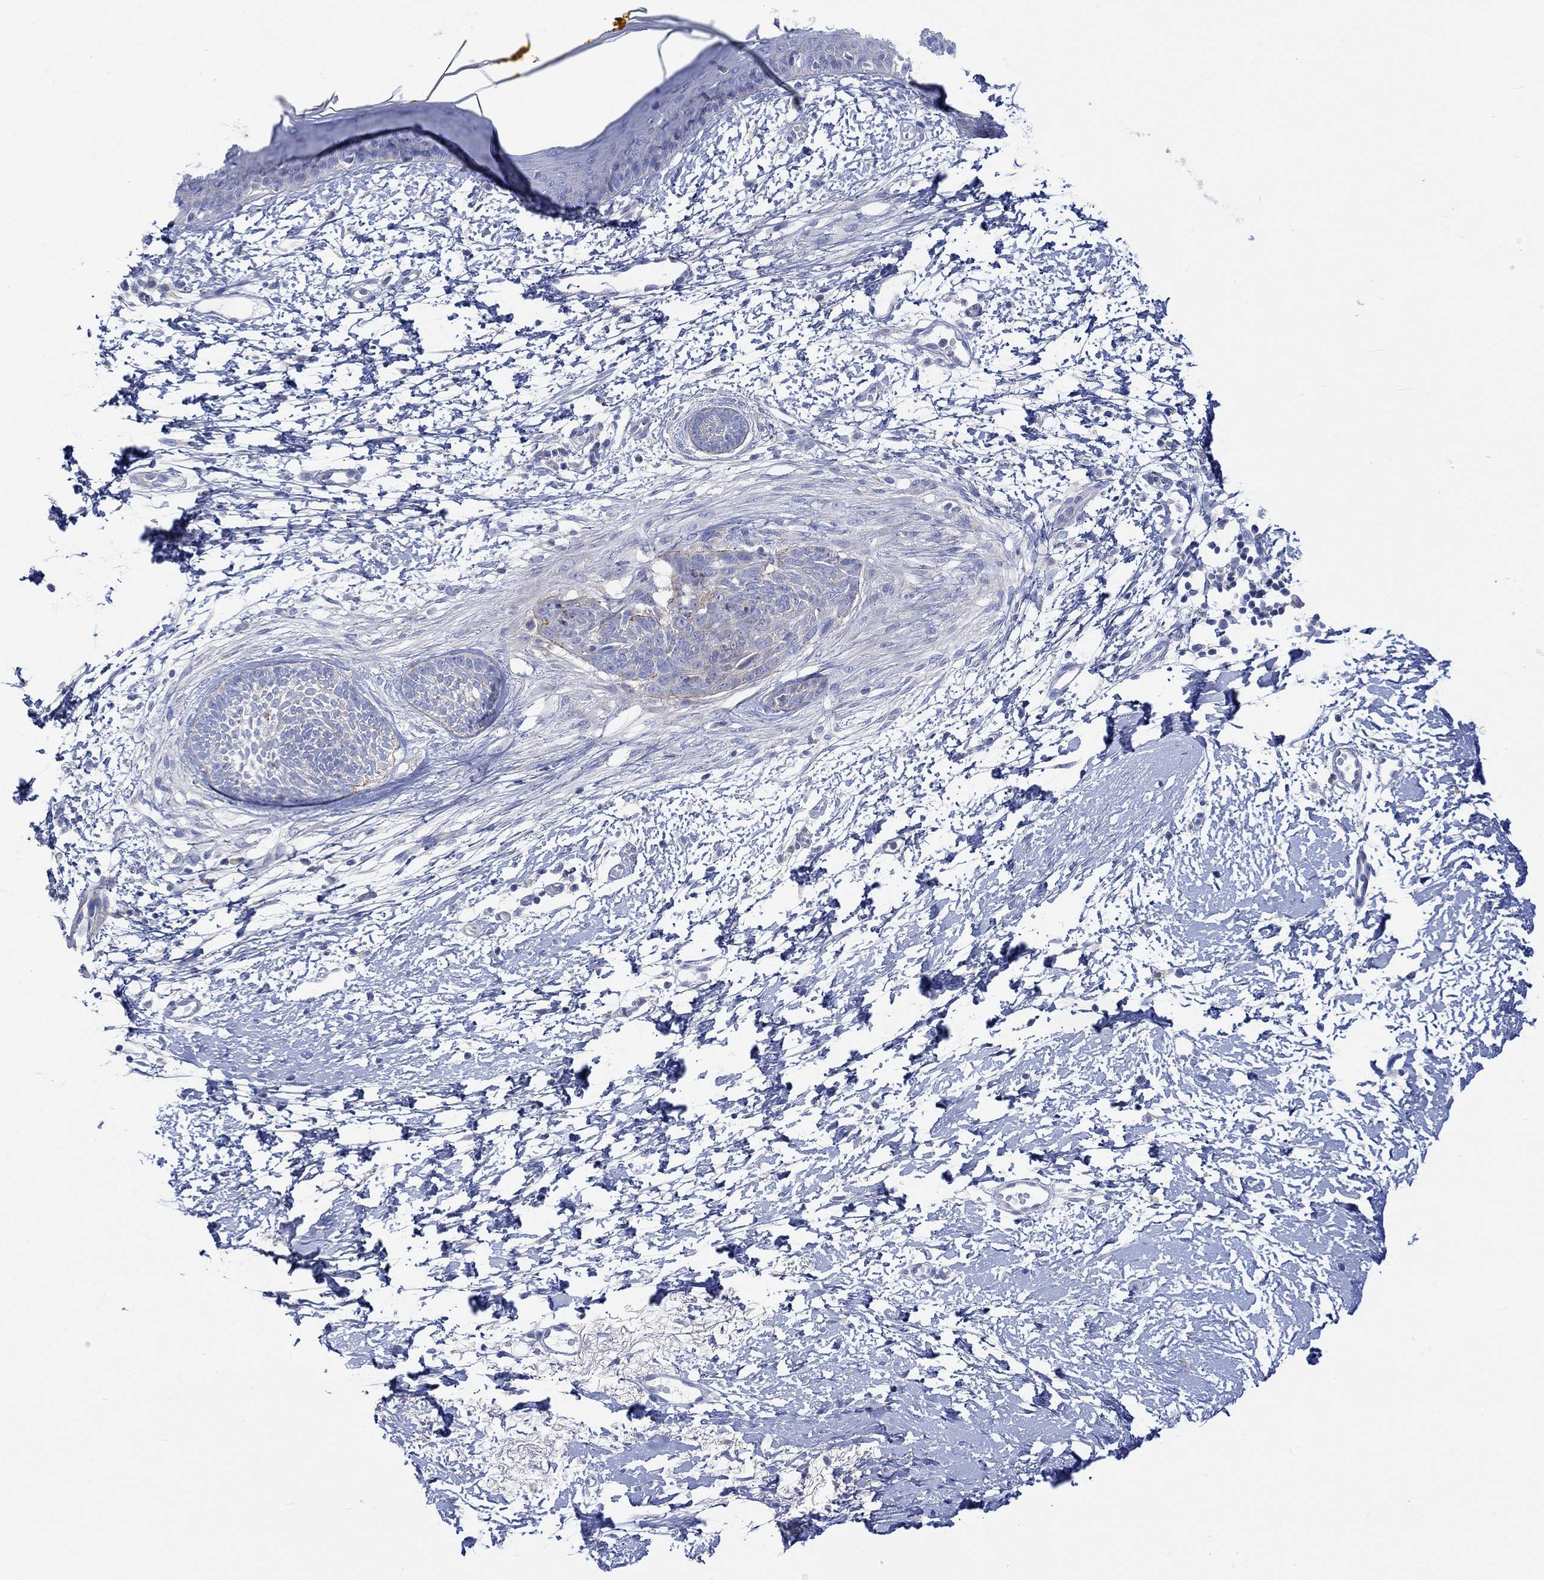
{"staining": {"intensity": "negative", "quantity": "none", "location": "none"}, "tissue": "skin cancer", "cell_type": "Tumor cells", "image_type": "cancer", "snomed": [{"axis": "morphology", "description": "Normal tissue, NOS"}, {"axis": "morphology", "description": "Basal cell carcinoma"}, {"axis": "topography", "description": "Skin"}], "caption": "Protein analysis of basal cell carcinoma (skin) displays no significant staining in tumor cells.", "gene": "REEP6", "patient": {"sex": "male", "age": 84}}